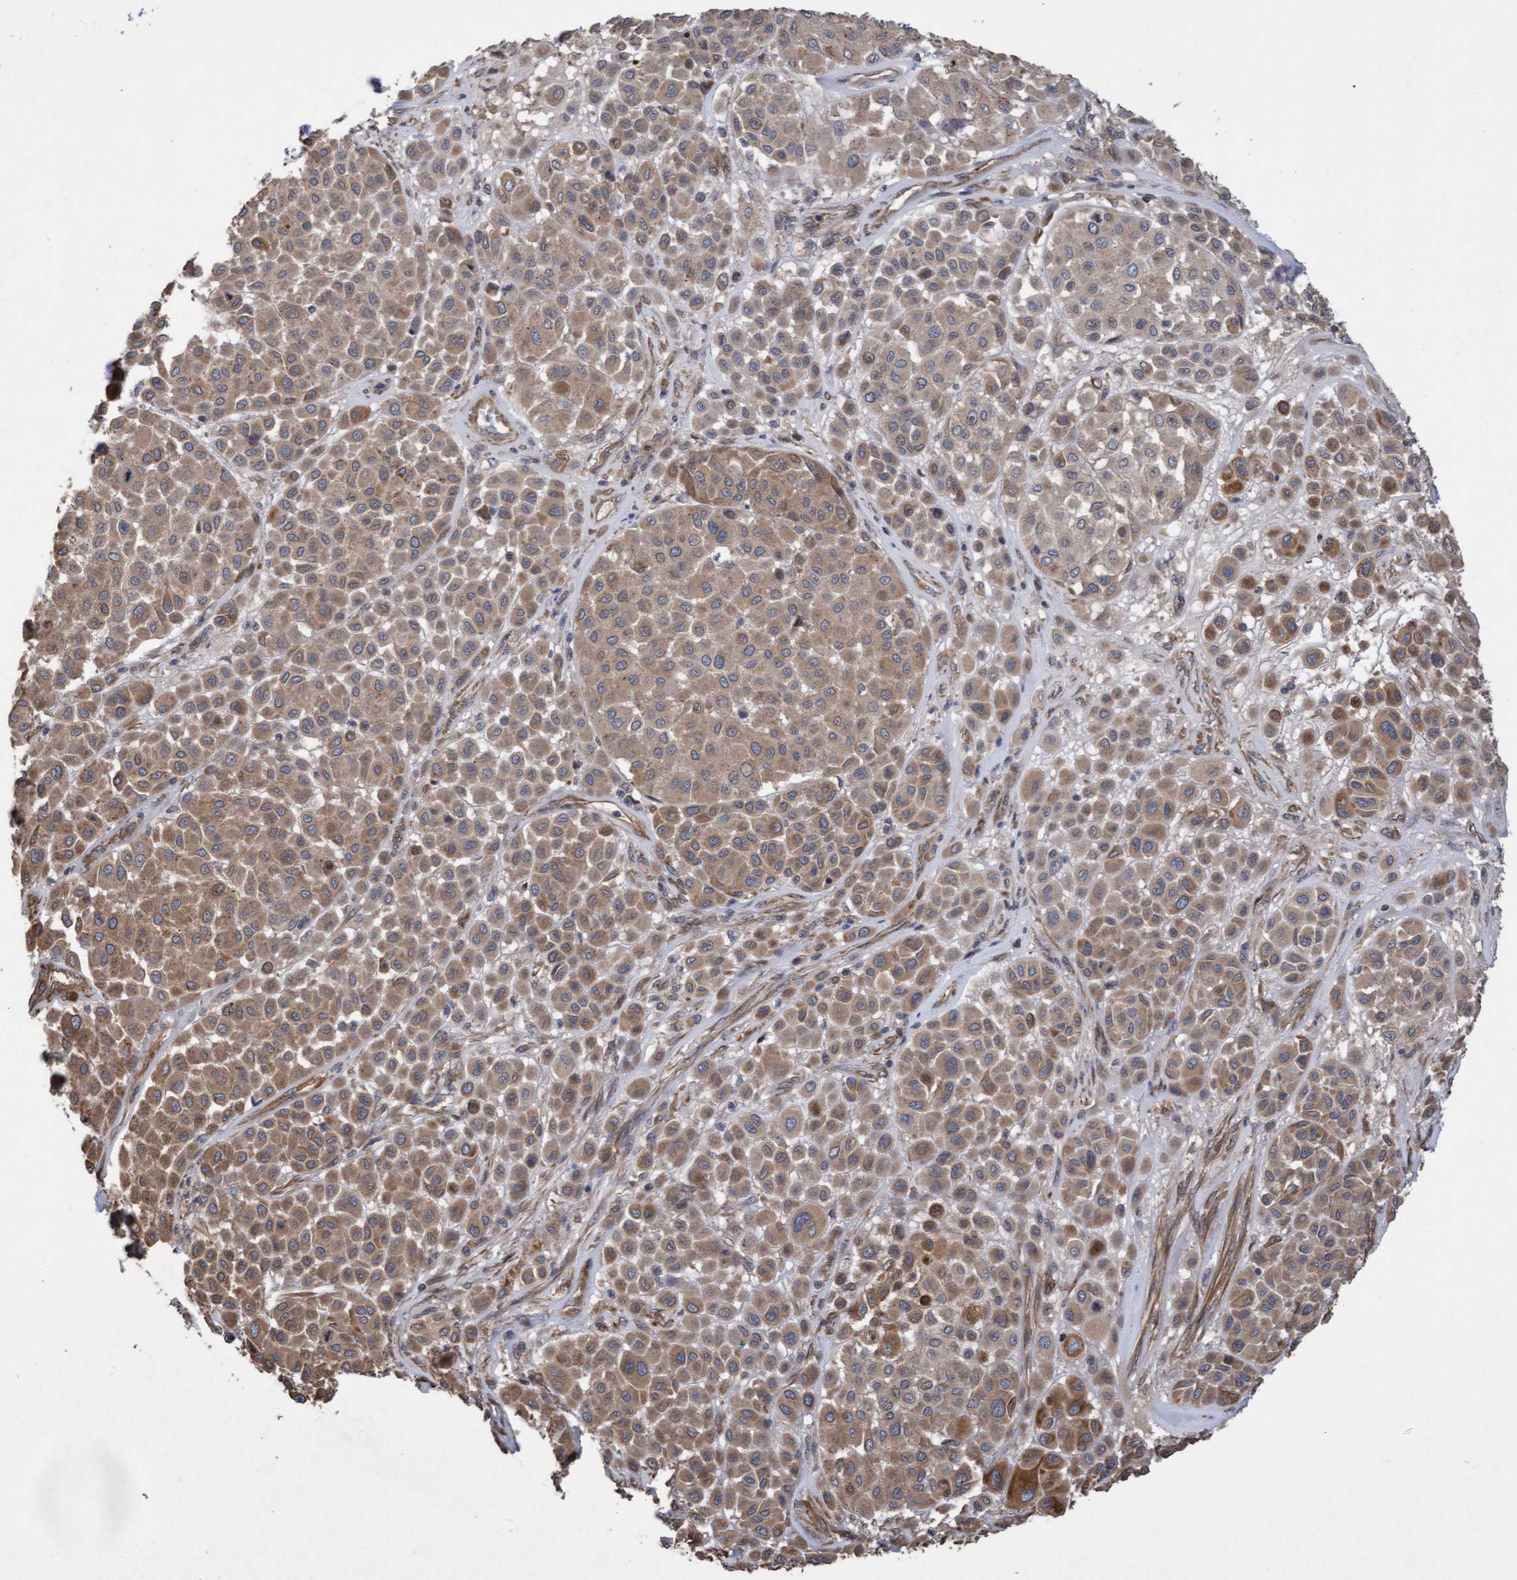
{"staining": {"intensity": "moderate", "quantity": ">75%", "location": "cytoplasmic/membranous"}, "tissue": "melanoma", "cell_type": "Tumor cells", "image_type": "cancer", "snomed": [{"axis": "morphology", "description": "Malignant melanoma, Metastatic site"}, {"axis": "topography", "description": "Soft tissue"}], "caption": "The immunohistochemical stain highlights moderate cytoplasmic/membranous positivity in tumor cells of malignant melanoma (metastatic site) tissue.", "gene": "CDC42EP4", "patient": {"sex": "male", "age": 41}}